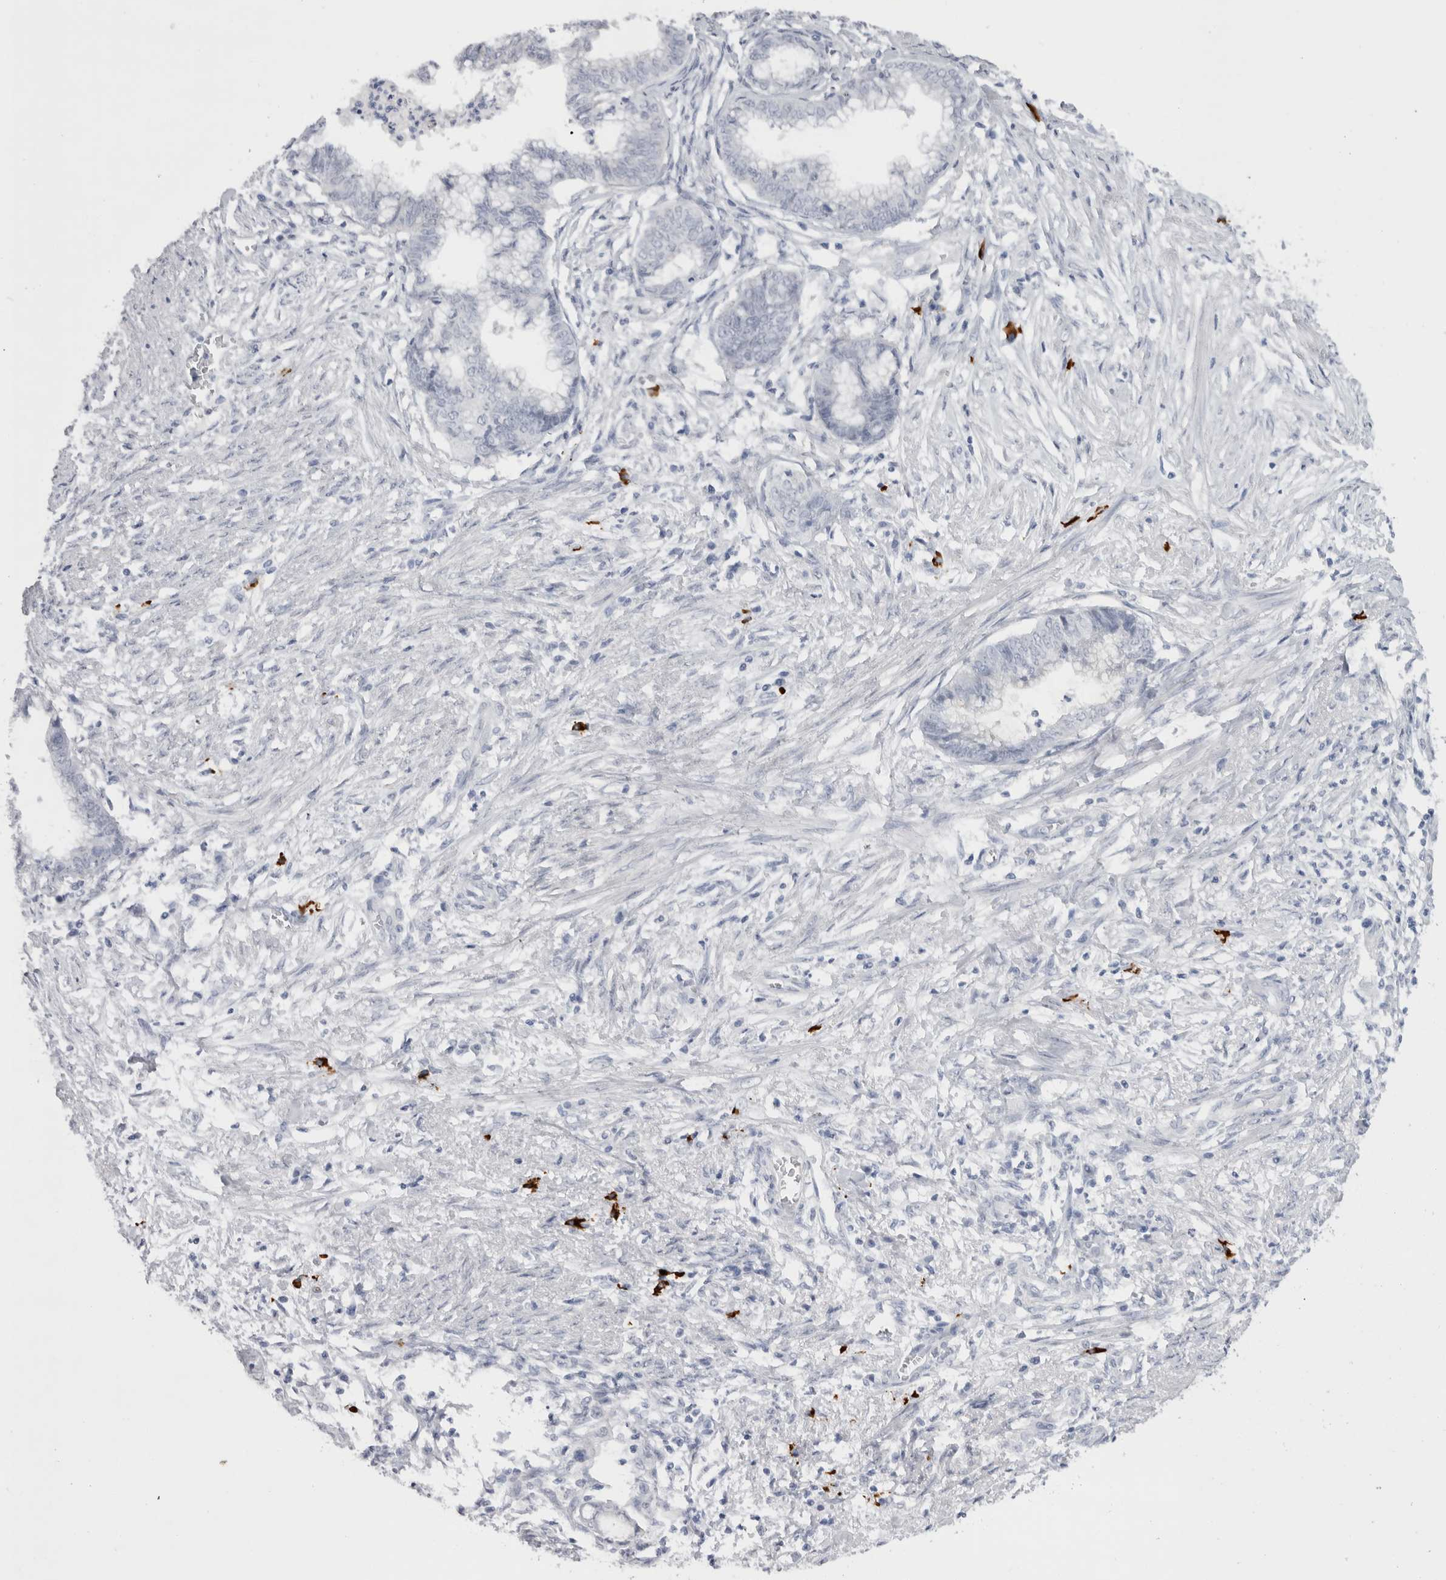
{"staining": {"intensity": "negative", "quantity": "none", "location": "none"}, "tissue": "endometrial cancer", "cell_type": "Tumor cells", "image_type": "cancer", "snomed": [{"axis": "morphology", "description": "Necrosis, NOS"}, {"axis": "morphology", "description": "Adenocarcinoma, NOS"}, {"axis": "topography", "description": "Endometrium"}], "caption": "Immunohistochemistry of endometrial adenocarcinoma displays no staining in tumor cells.", "gene": "CDH17", "patient": {"sex": "female", "age": 79}}